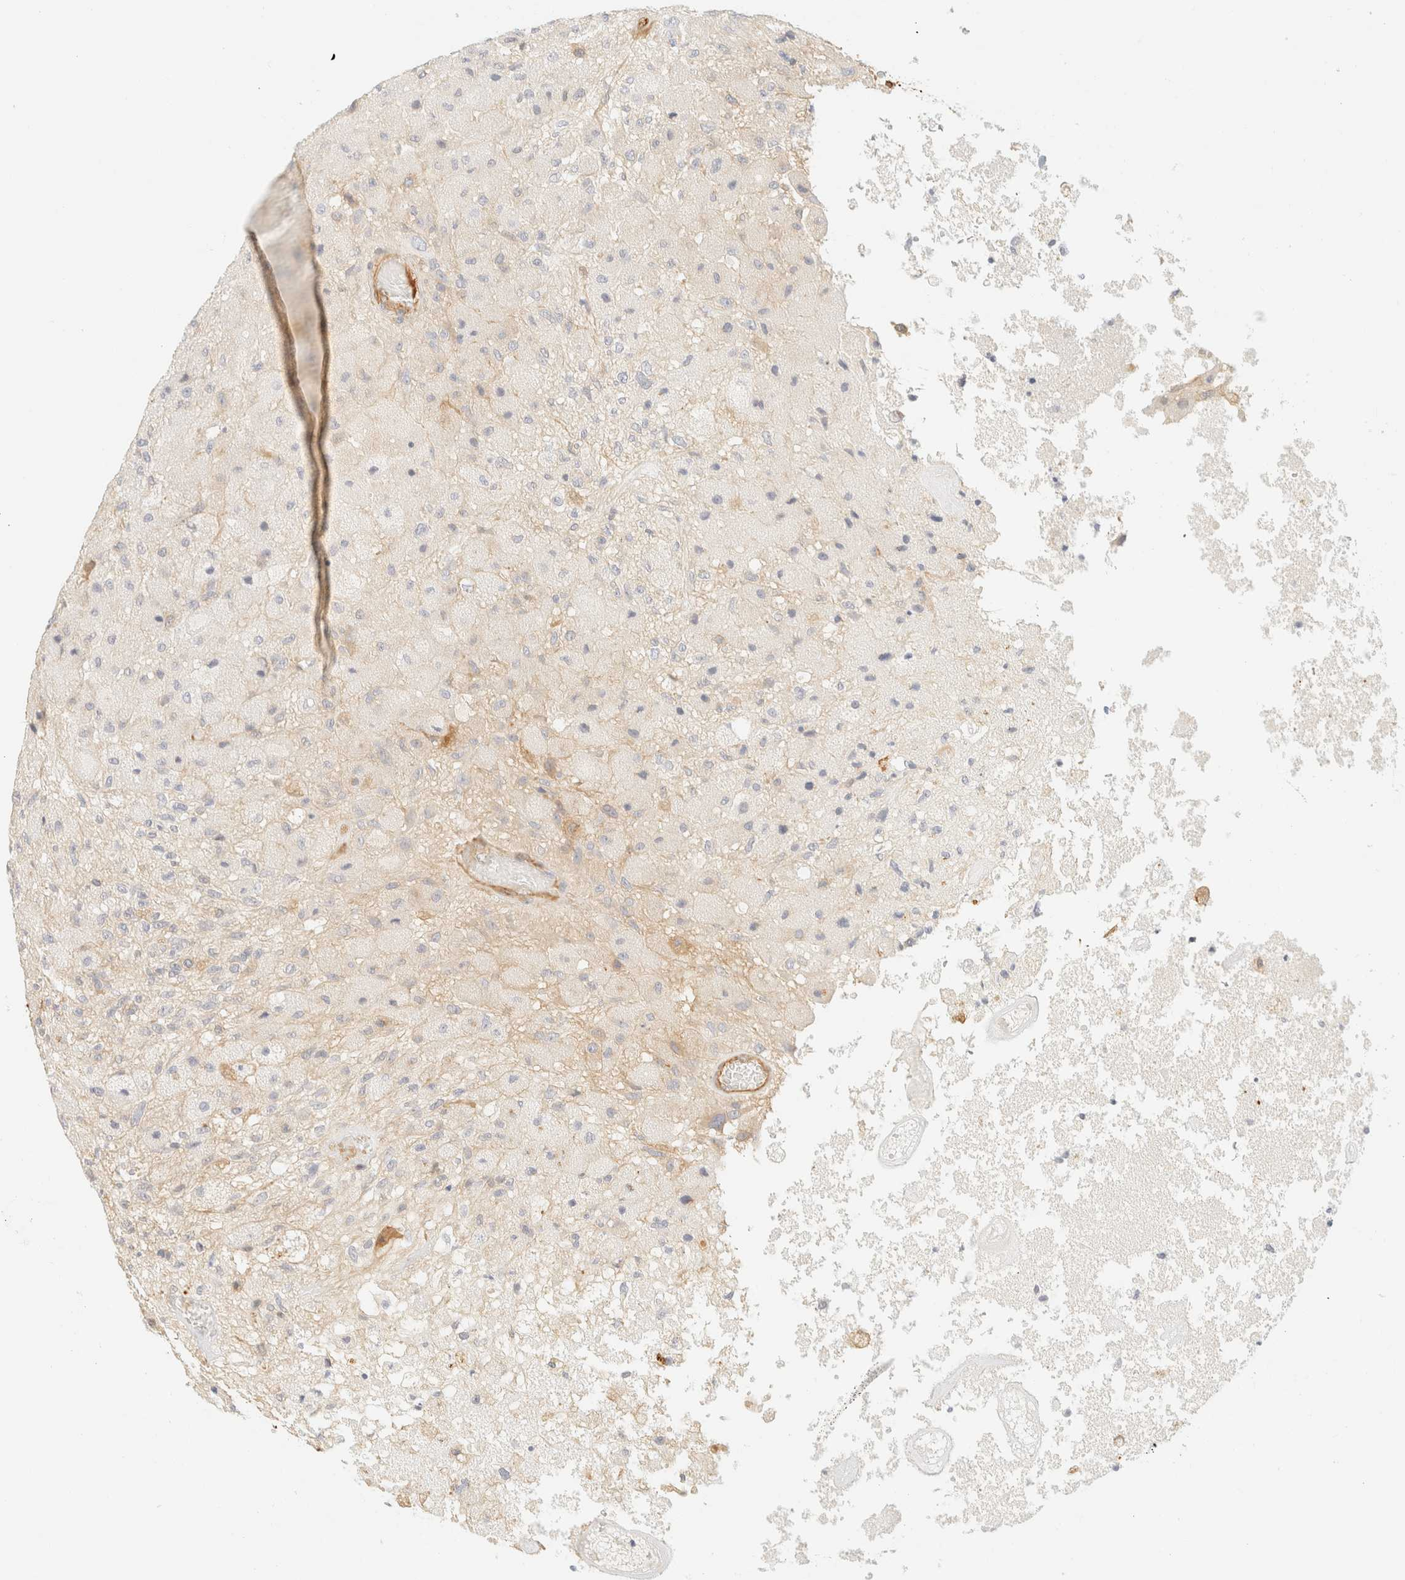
{"staining": {"intensity": "negative", "quantity": "none", "location": "none"}, "tissue": "glioma", "cell_type": "Tumor cells", "image_type": "cancer", "snomed": [{"axis": "morphology", "description": "Normal tissue, NOS"}, {"axis": "morphology", "description": "Glioma, malignant, High grade"}, {"axis": "topography", "description": "Cerebral cortex"}], "caption": "Glioma was stained to show a protein in brown. There is no significant expression in tumor cells.", "gene": "OTOP2", "patient": {"sex": "male", "age": 77}}